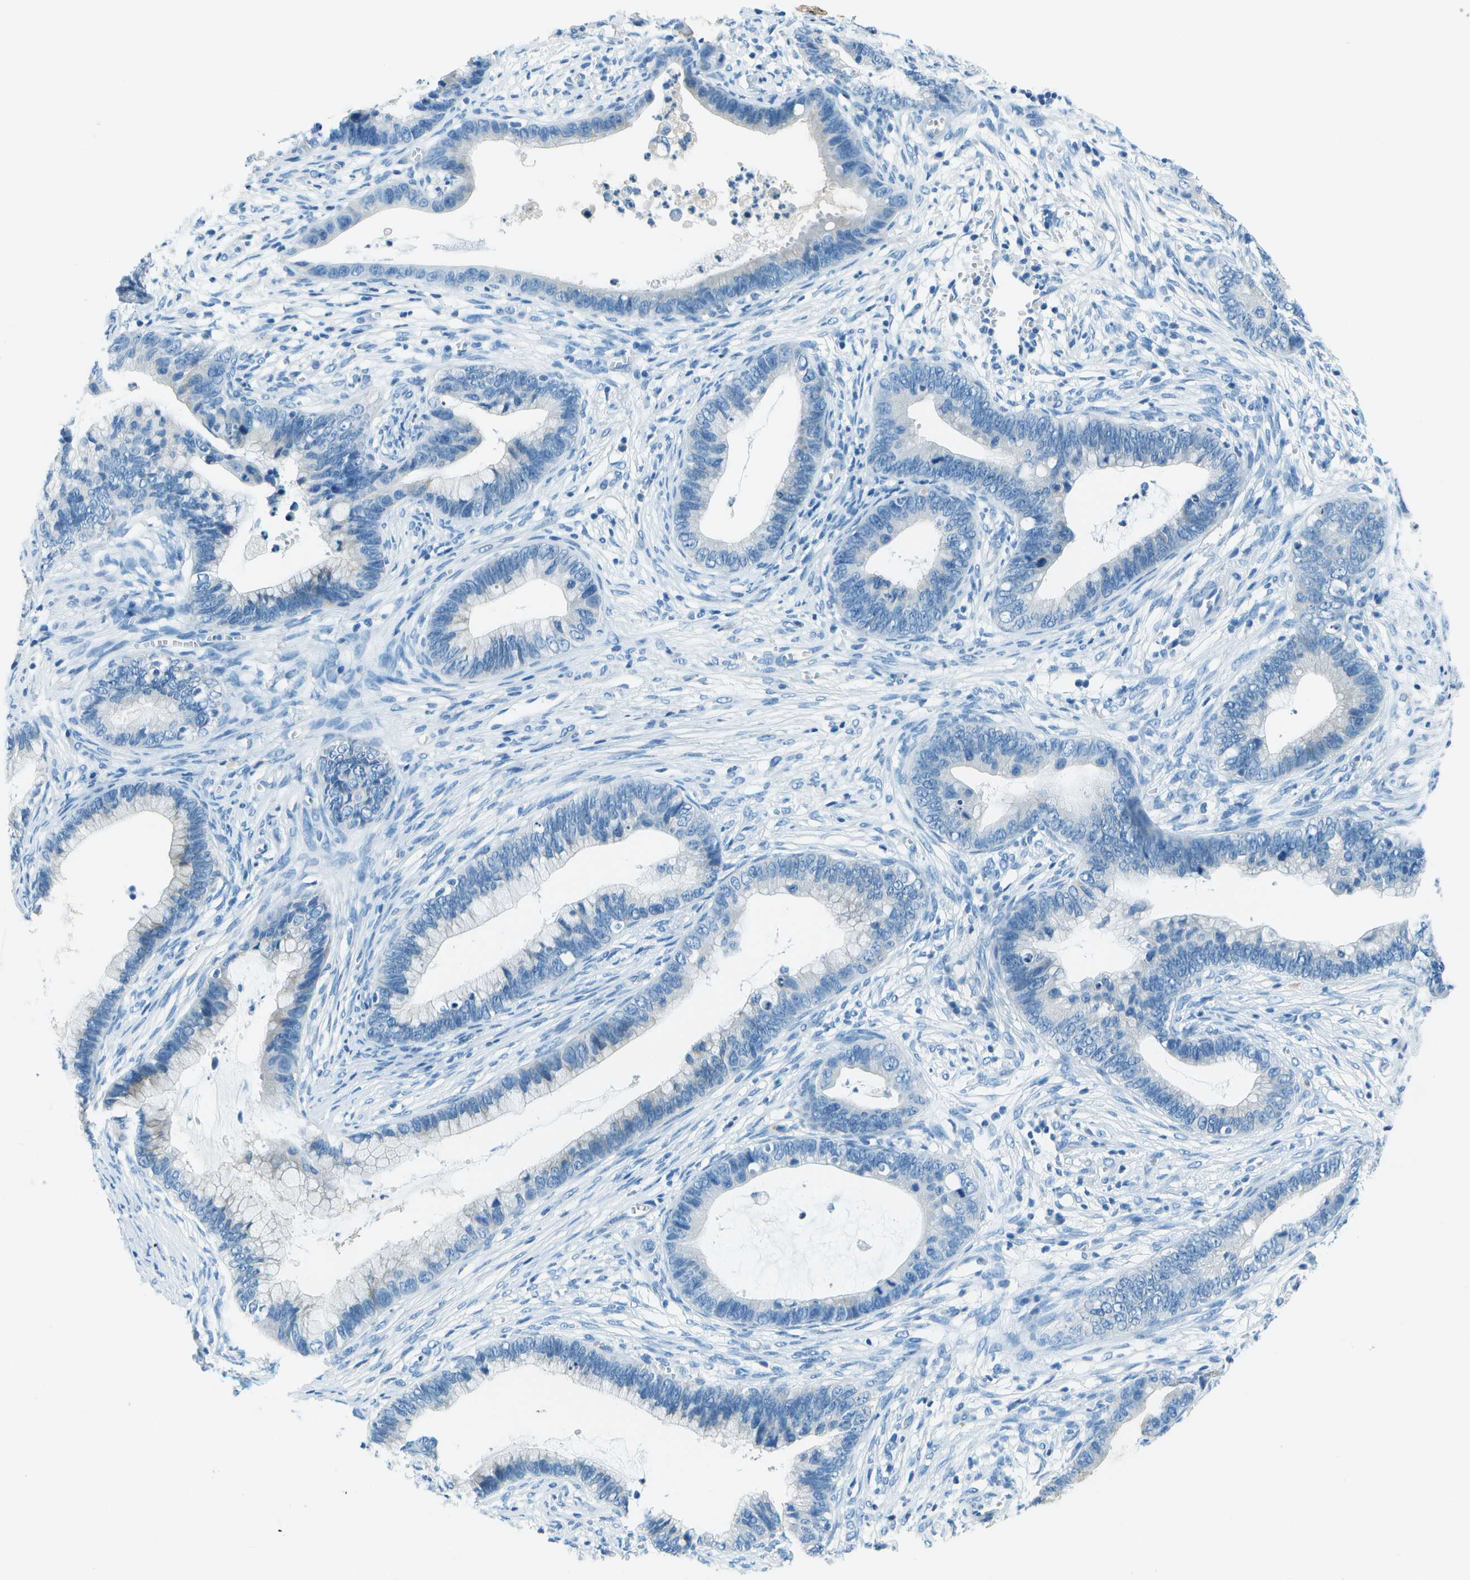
{"staining": {"intensity": "moderate", "quantity": "<25%", "location": "cytoplasmic/membranous"}, "tissue": "cervical cancer", "cell_type": "Tumor cells", "image_type": "cancer", "snomed": [{"axis": "morphology", "description": "Adenocarcinoma, NOS"}, {"axis": "topography", "description": "Cervix"}], "caption": "Protein staining of cervical cancer (adenocarcinoma) tissue exhibits moderate cytoplasmic/membranous positivity in approximately <25% of tumor cells. Nuclei are stained in blue.", "gene": "SLC16A10", "patient": {"sex": "female", "age": 44}}